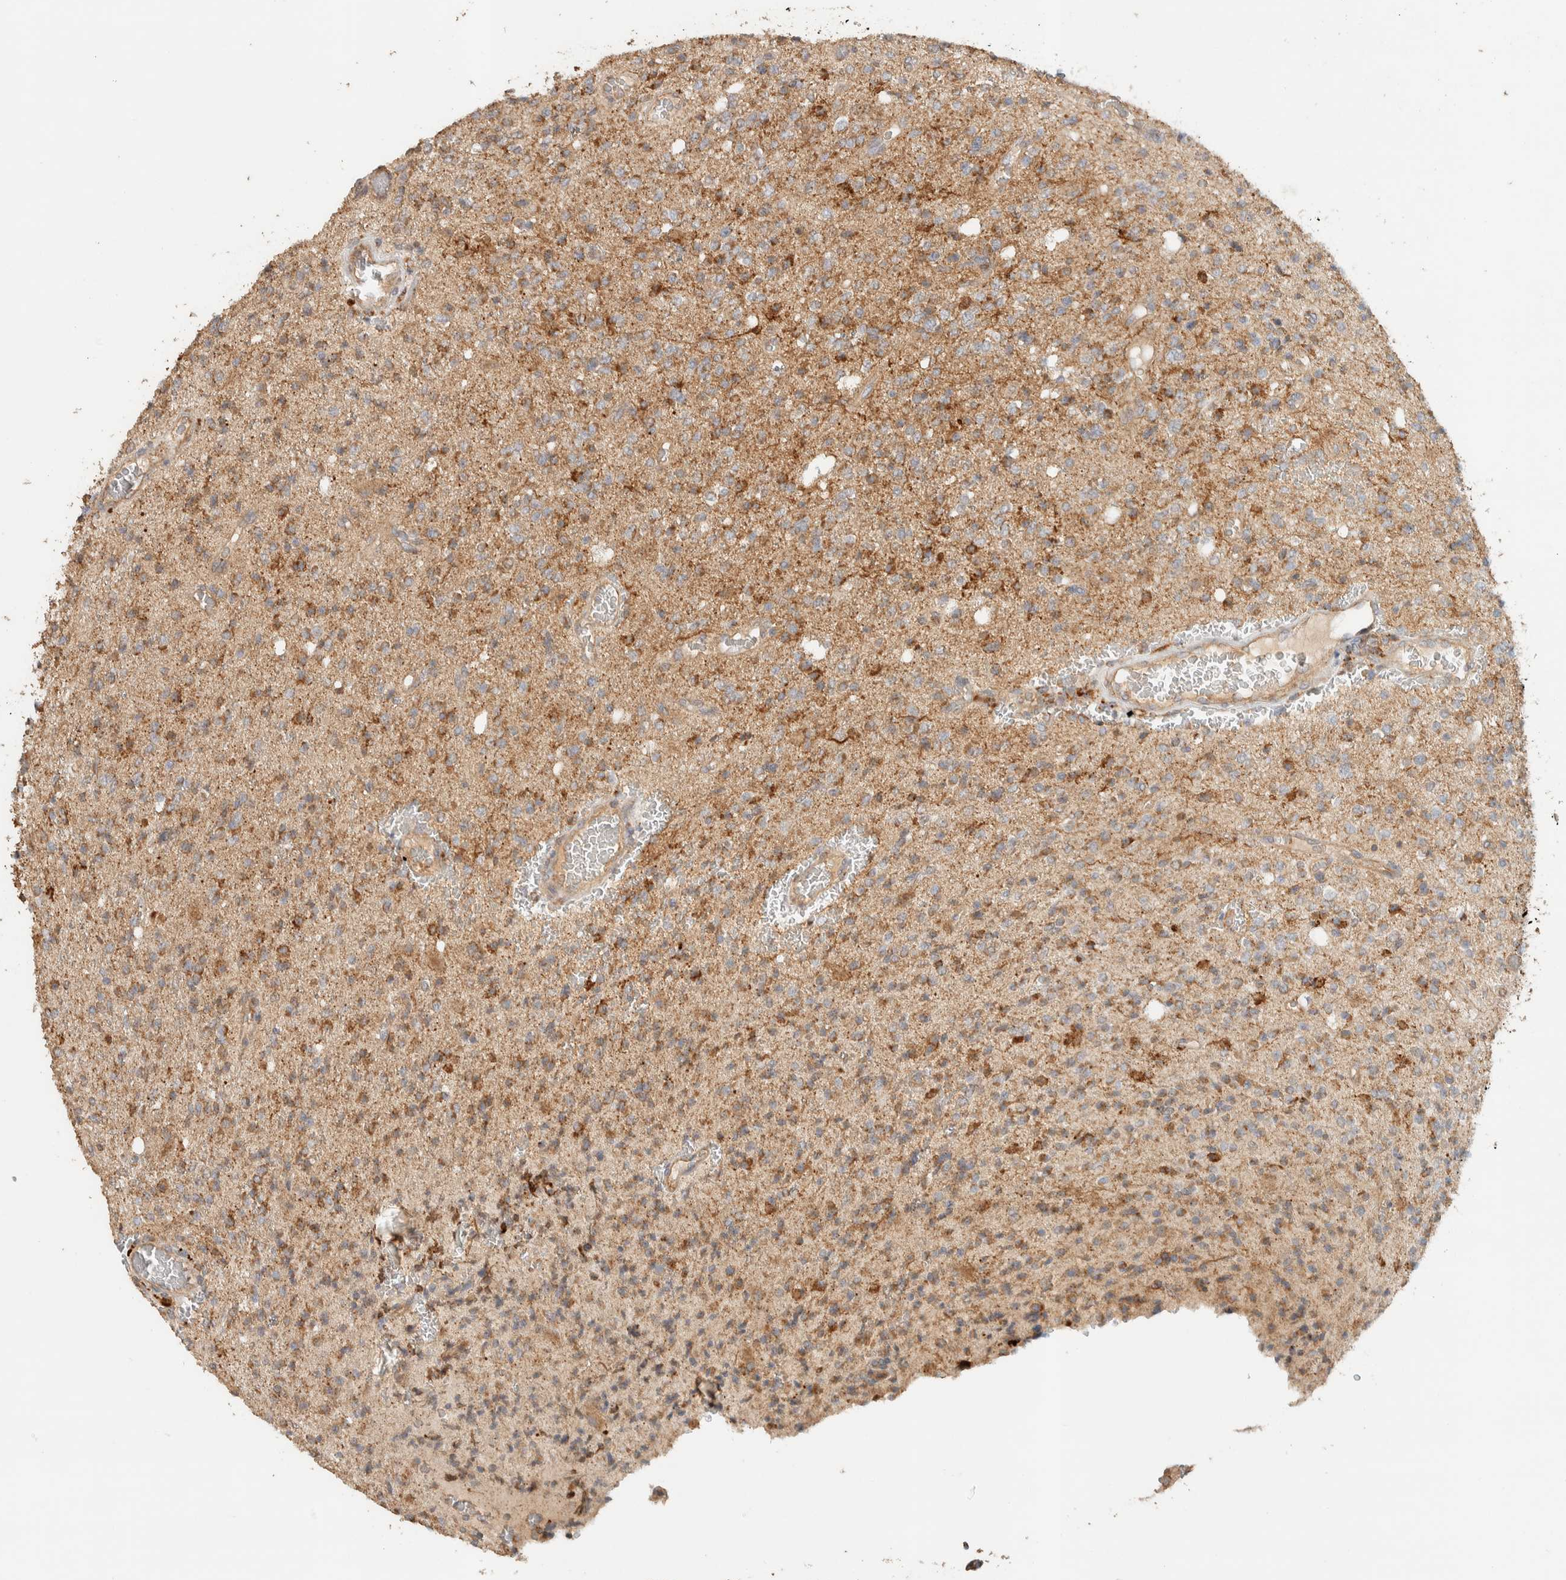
{"staining": {"intensity": "moderate", "quantity": ">75%", "location": "cytoplasmic/membranous"}, "tissue": "glioma", "cell_type": "Tumor cells", "image_type": "cancer", "snomed": [{"axis": "morphology", "description": "Glioma, malignant, High grade"}, {"axis": "topography", "description": "Brain"}], "caption": "Immunohistochemical staining of malignant glioma (high-grade) displays medium levels of moderate cytoplasmic/membranous protein staining in approximately >75% of tumor cells. (Stains: DAB (3,3'-diaminobenzidine) in brown, nuclei in blue, Microscopy: brightfield microscopy at high magnification).", "gene": "PDE7B", "patient": {"sex": "male", "age": 34}}